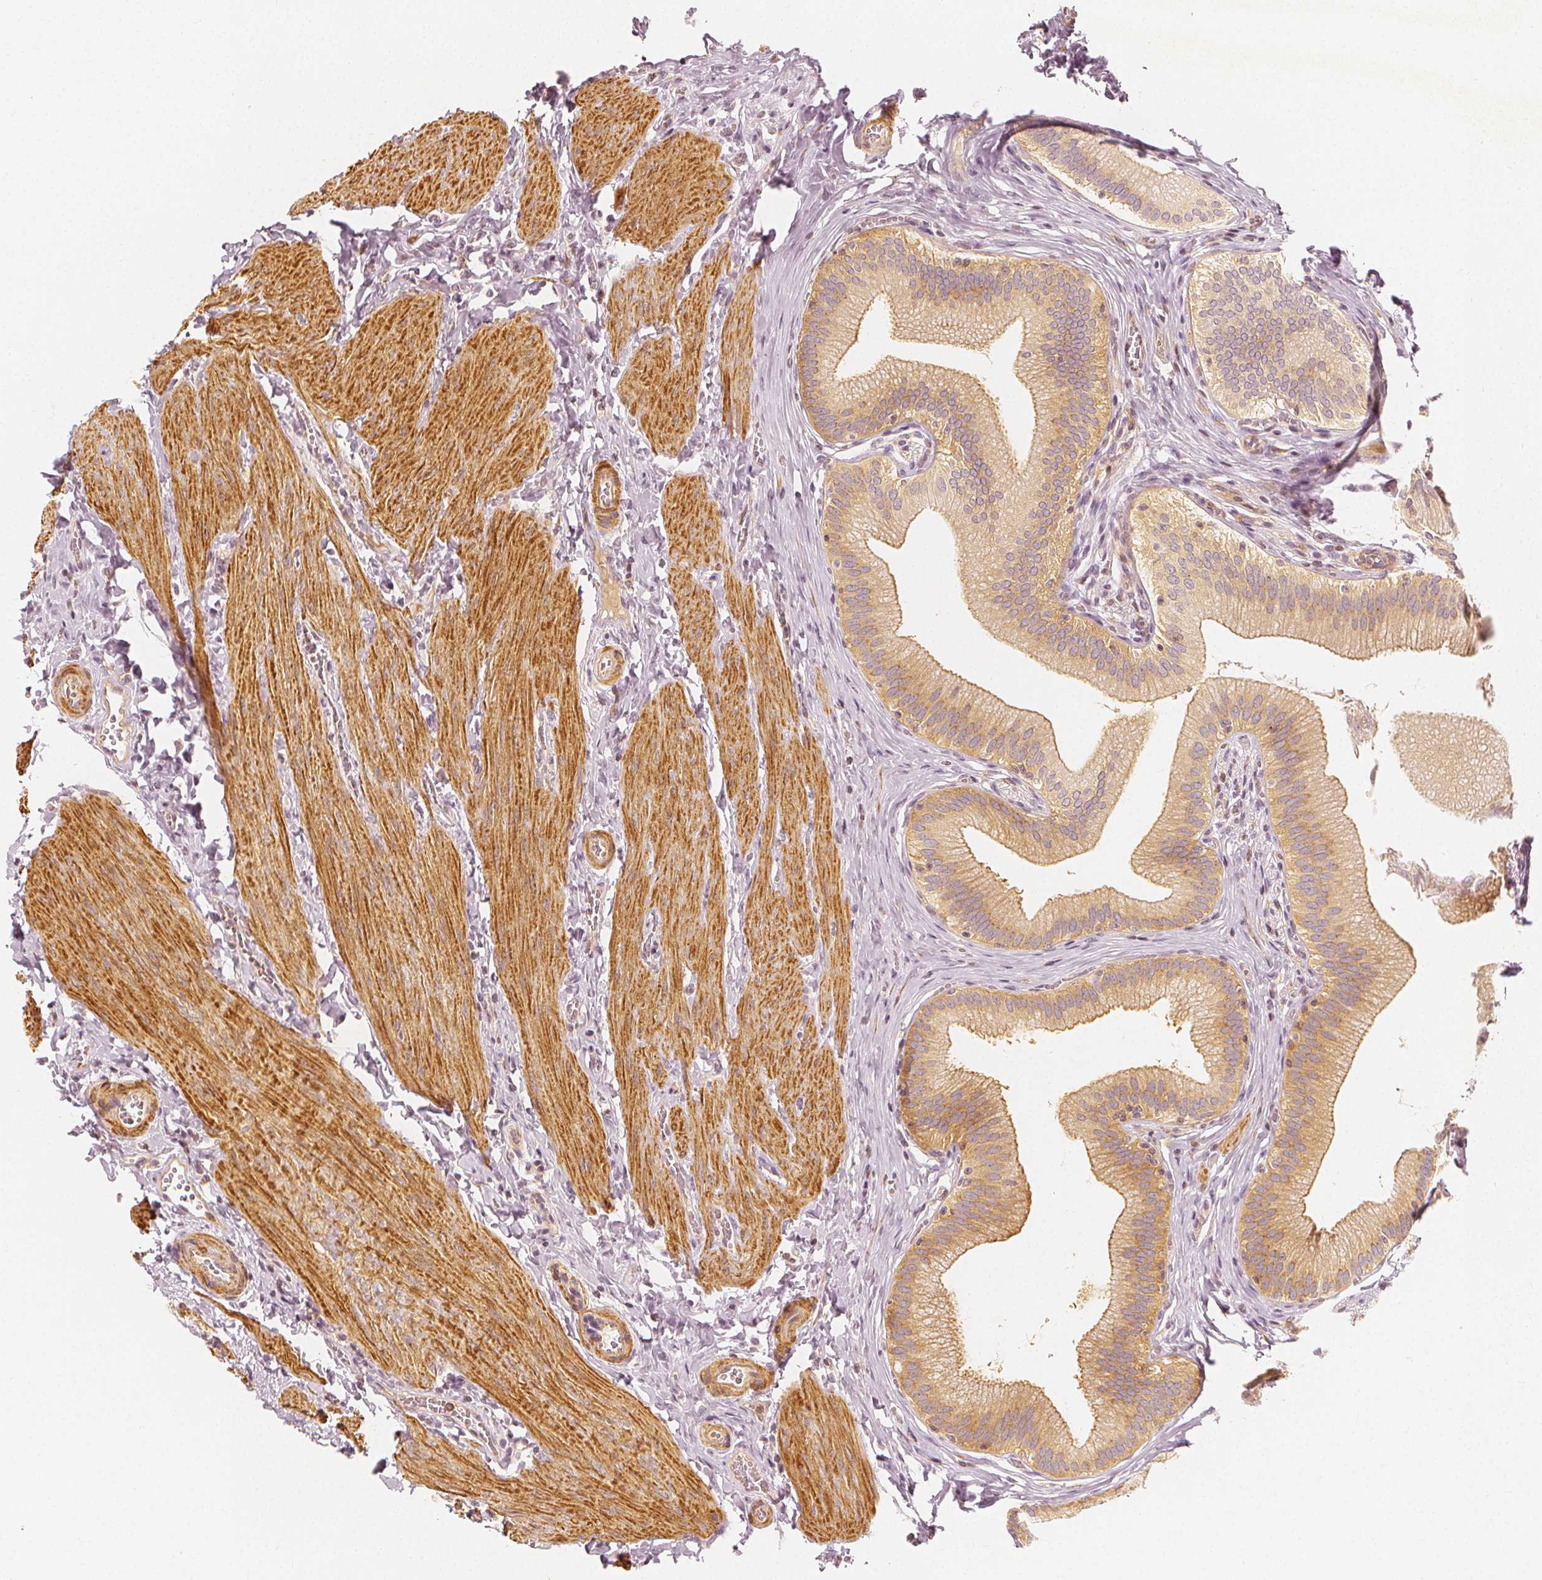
{"staining": {"intensity": "moderate", "quantity": ">75%", "location": "cytoplasmic/membranous"}, "tissue": "gallbladder", "cell_type": "Glandular cells", "image_type": "normal", "snomed": [{"axis": "morphology", "description": "Normal tissue, NOS"}, {"axis": "topography", "description": "Gallbladder"}], "caption": "A brown stain labels moderate cytoplasmic/membranous staining of a protein in glandular cells of normal gallbladder. (Stains: DAB (3,3'-diaminobenzidine) in brown, nuclei in blue, Microscopy: brightfield microscopy at high magnification).", "gene": "ARHGAP26", "patient": {"sex": "male", "age": 17}}